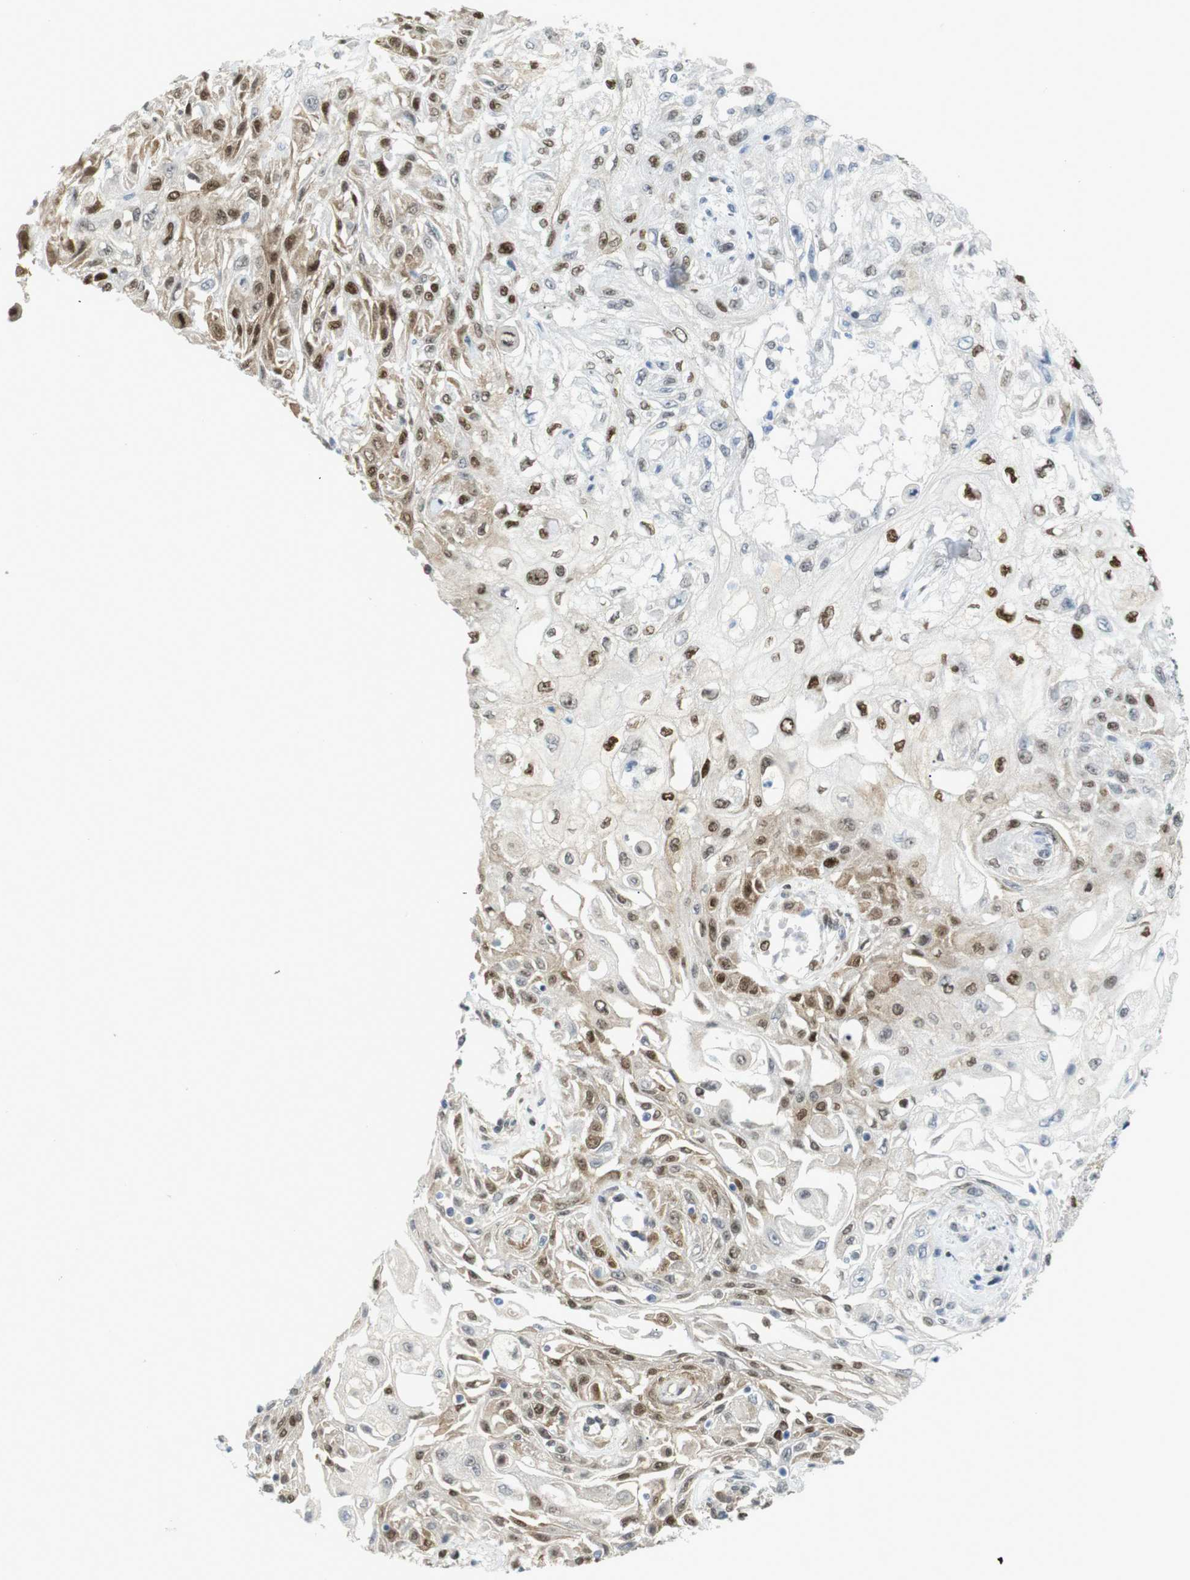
{"staining": {"intensity": "strong", "quantity": ">75%", "location": "nuclear"}, "tissue": "skin cancer", "cell_type": "Tumor cells", "image_type": "cancer", "snomed": [{"axis": "morphology", "description": "Squamous cell carcinoma, NOS"}, {"axis": "topography", "description": "Skin"}], "caption": "Brown immunohistochemical staining in skin cancer (squamous cell carcinoma) demonstrates strong nuclear expression in about >75% of tumor cells.", "gene": "RIOX2", "patient": {"sex": "male", "age": 75}}